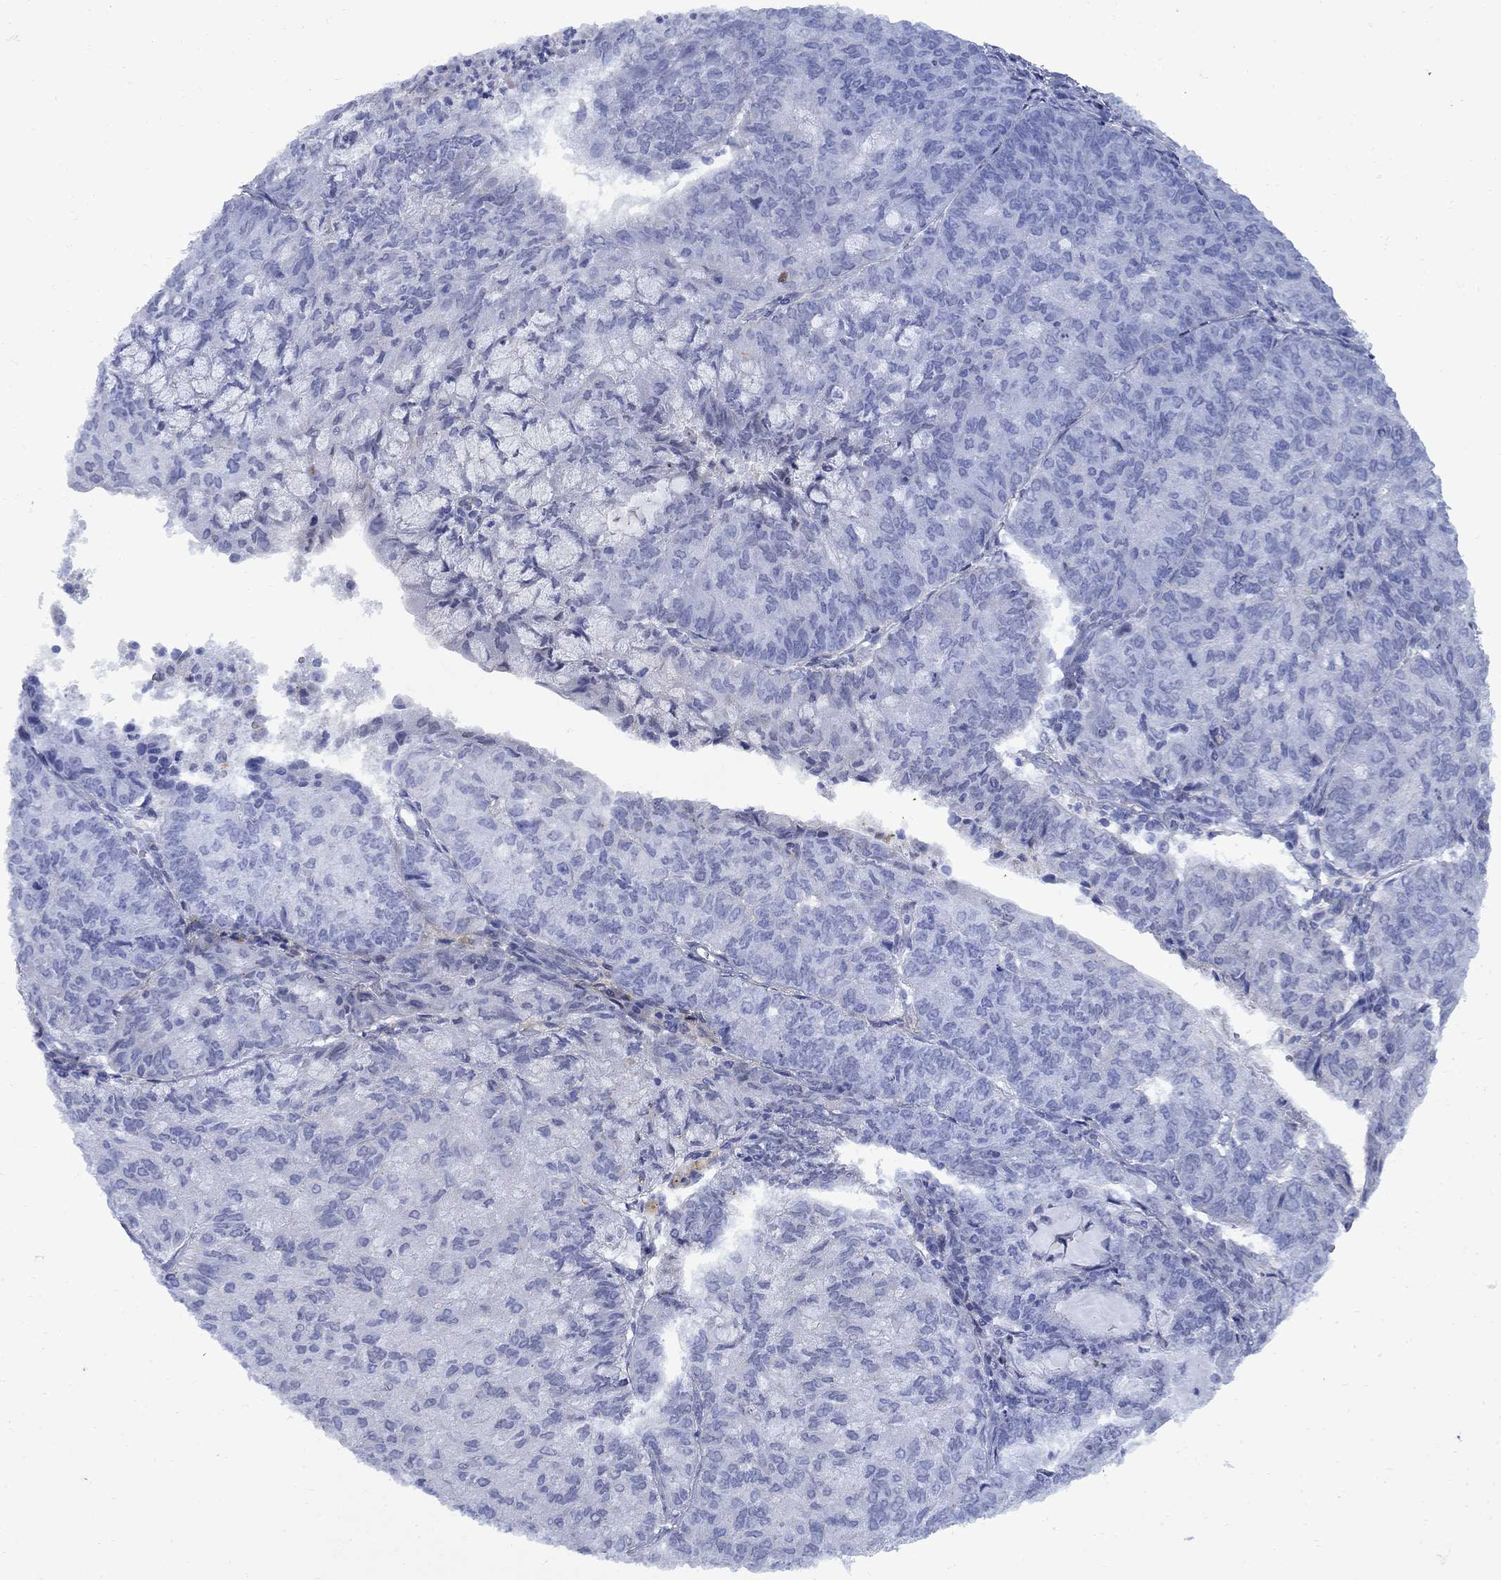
{"staining": {"intensity": "negative", "quantity": "none", "location": "none"}, "tissue": "endometrial cancer", "cell_type": "Tumor cells", "image_type": "cancer", "snomed": [{"axis": "morphology", "description": "Adenocarcinoma, NOS"}, {"axis": "topography", "description": "Endometrium"}], "caption": "Endometrial adenocarcinoma stained for a protein using immunohistochemistry displays no positivity tumor cells.", "gene": "STAB2", "patient": {"sex": "female", "age": 82}}